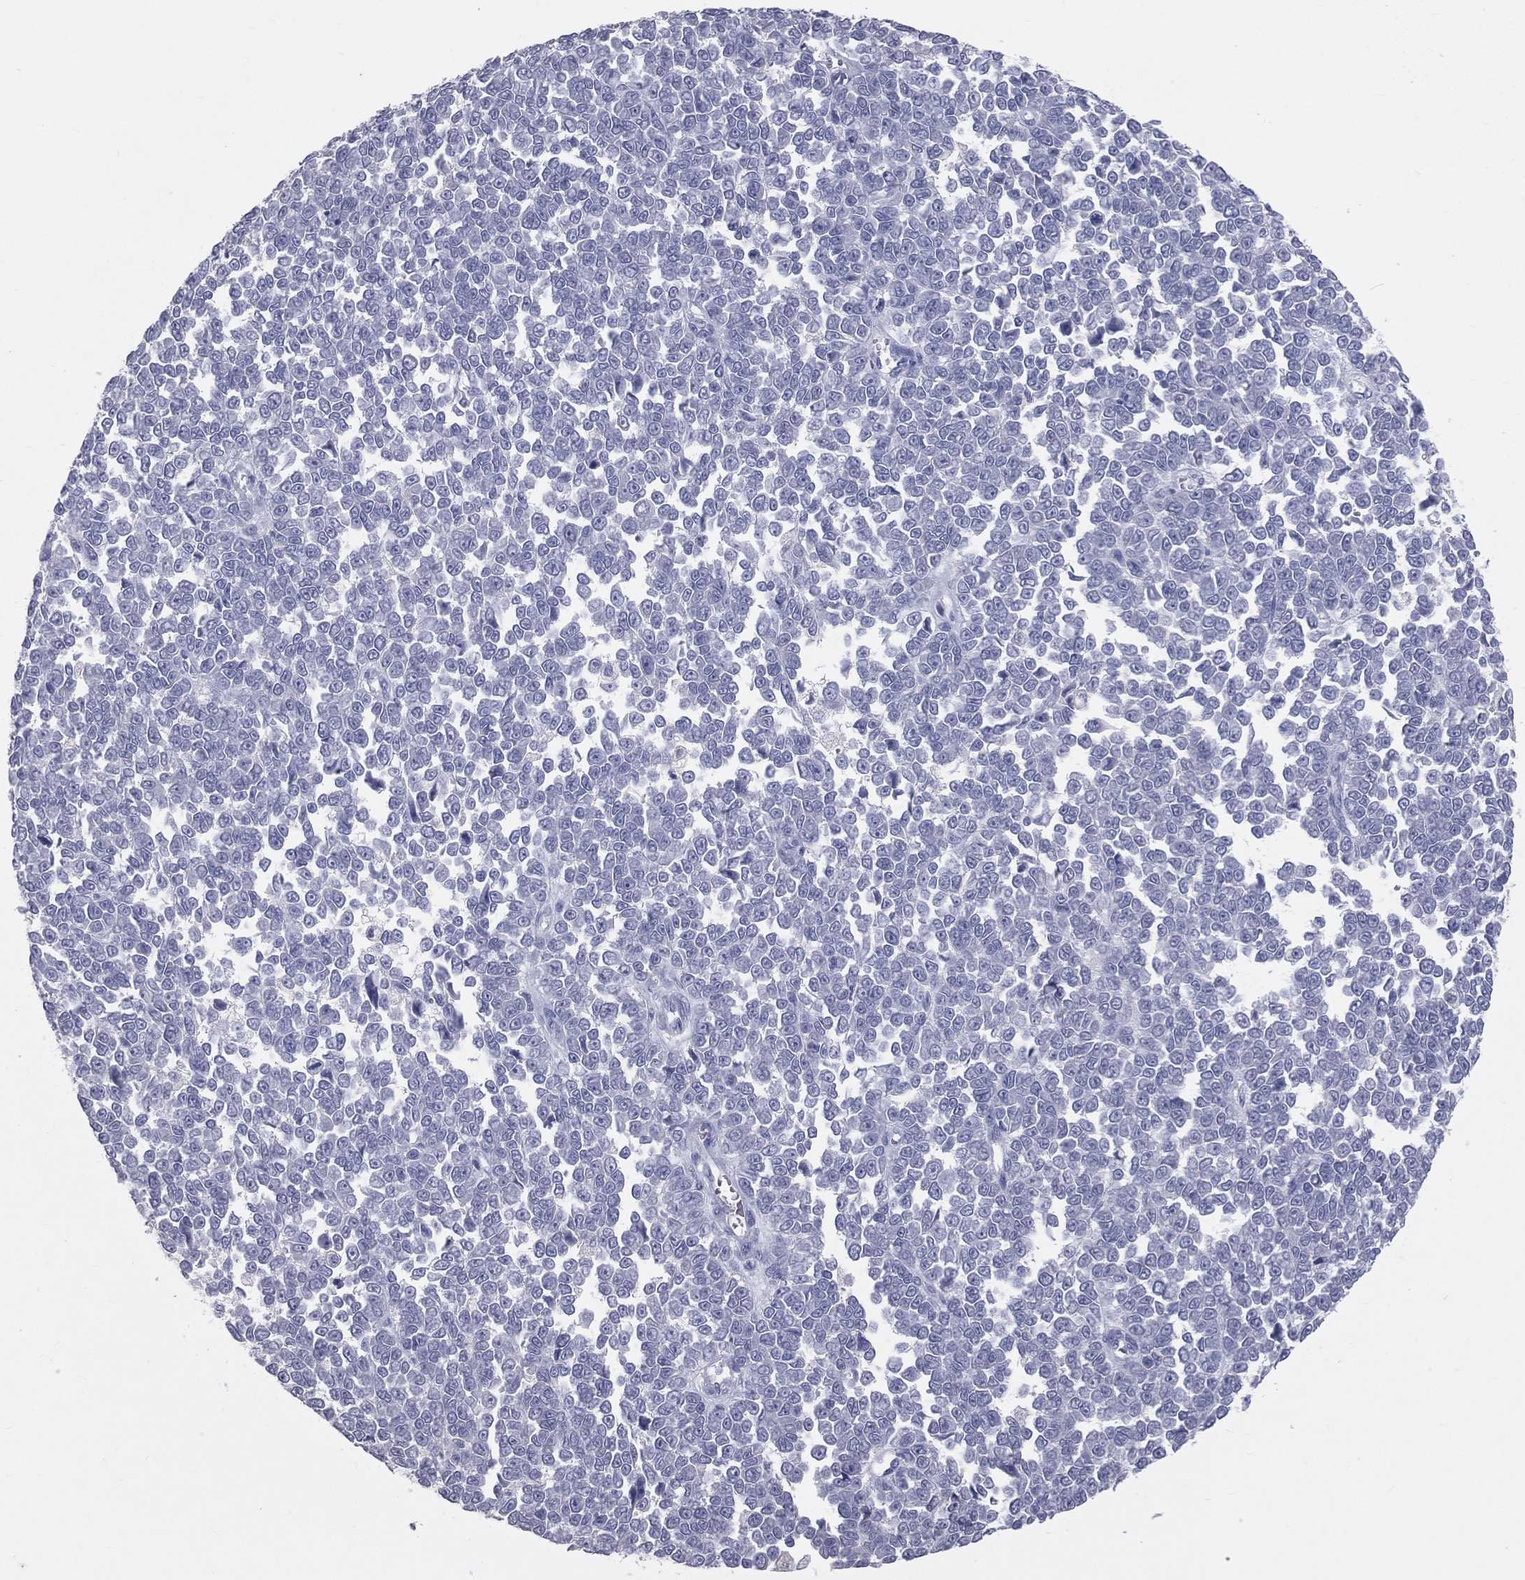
{"staining": {"intensity": "negative", "quantity": "none", "location": "none"}, "tissue": "melanoma", "cell_type": "Tumor cells", "image_type": "cancer", "snomed": [{"axis": "morphology", "description": "Malignant melanoma, NOS"}, {"axis": "topography", "description": "Skin"}], "caption": "This image is of melanoma stained with immunohistochemistry (IHC) to label a protein in brown with the nuclei are counter-stained blue. There is no staining in tumor cells.", "gene": "TFPI2", "patient": {"sex": "female", "age": 95}}